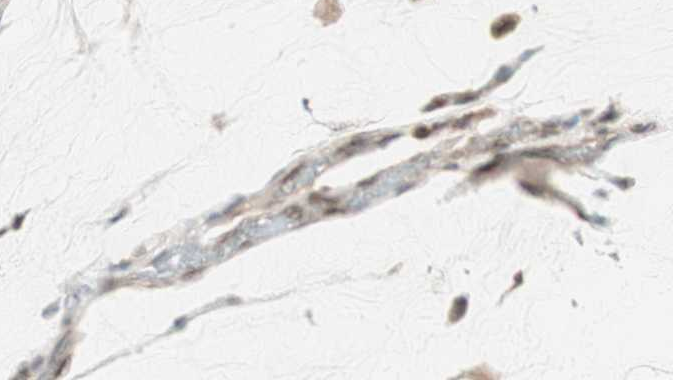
{"staining": {"intensity": "moderate", "quantity": "25%-75%", "location": "cytoplasmic/membranous,nuclear"}, "tissue": "ovarian cancer", "cell_type": "Tumor cells", "image_type": "cancer", "snomed": [{"axis": "morphology", "description": "Cystadenocarcinoma, mucinous, NOS"}, {"axis": "topography", "description": "Ovary"}], "caption": "Immunohistochemistry staining of ovarian cancer (mucinous cystadenocarcinoma), which reveals medium levels of moderate cytoplasmic/membranous and nuclear positivity in approximately 25%-75% of tumor cells indicating moderate cytoplasmic/membranous and nuclear protein positivity. The staining was performed using DAB (3,3'-diaminobenzidine) (brown) for protein detection and nuclei were counterstained in hematoxylin (blue).", "gene": "UBE2I", "patient": {"sex": "female", "age": 39}}